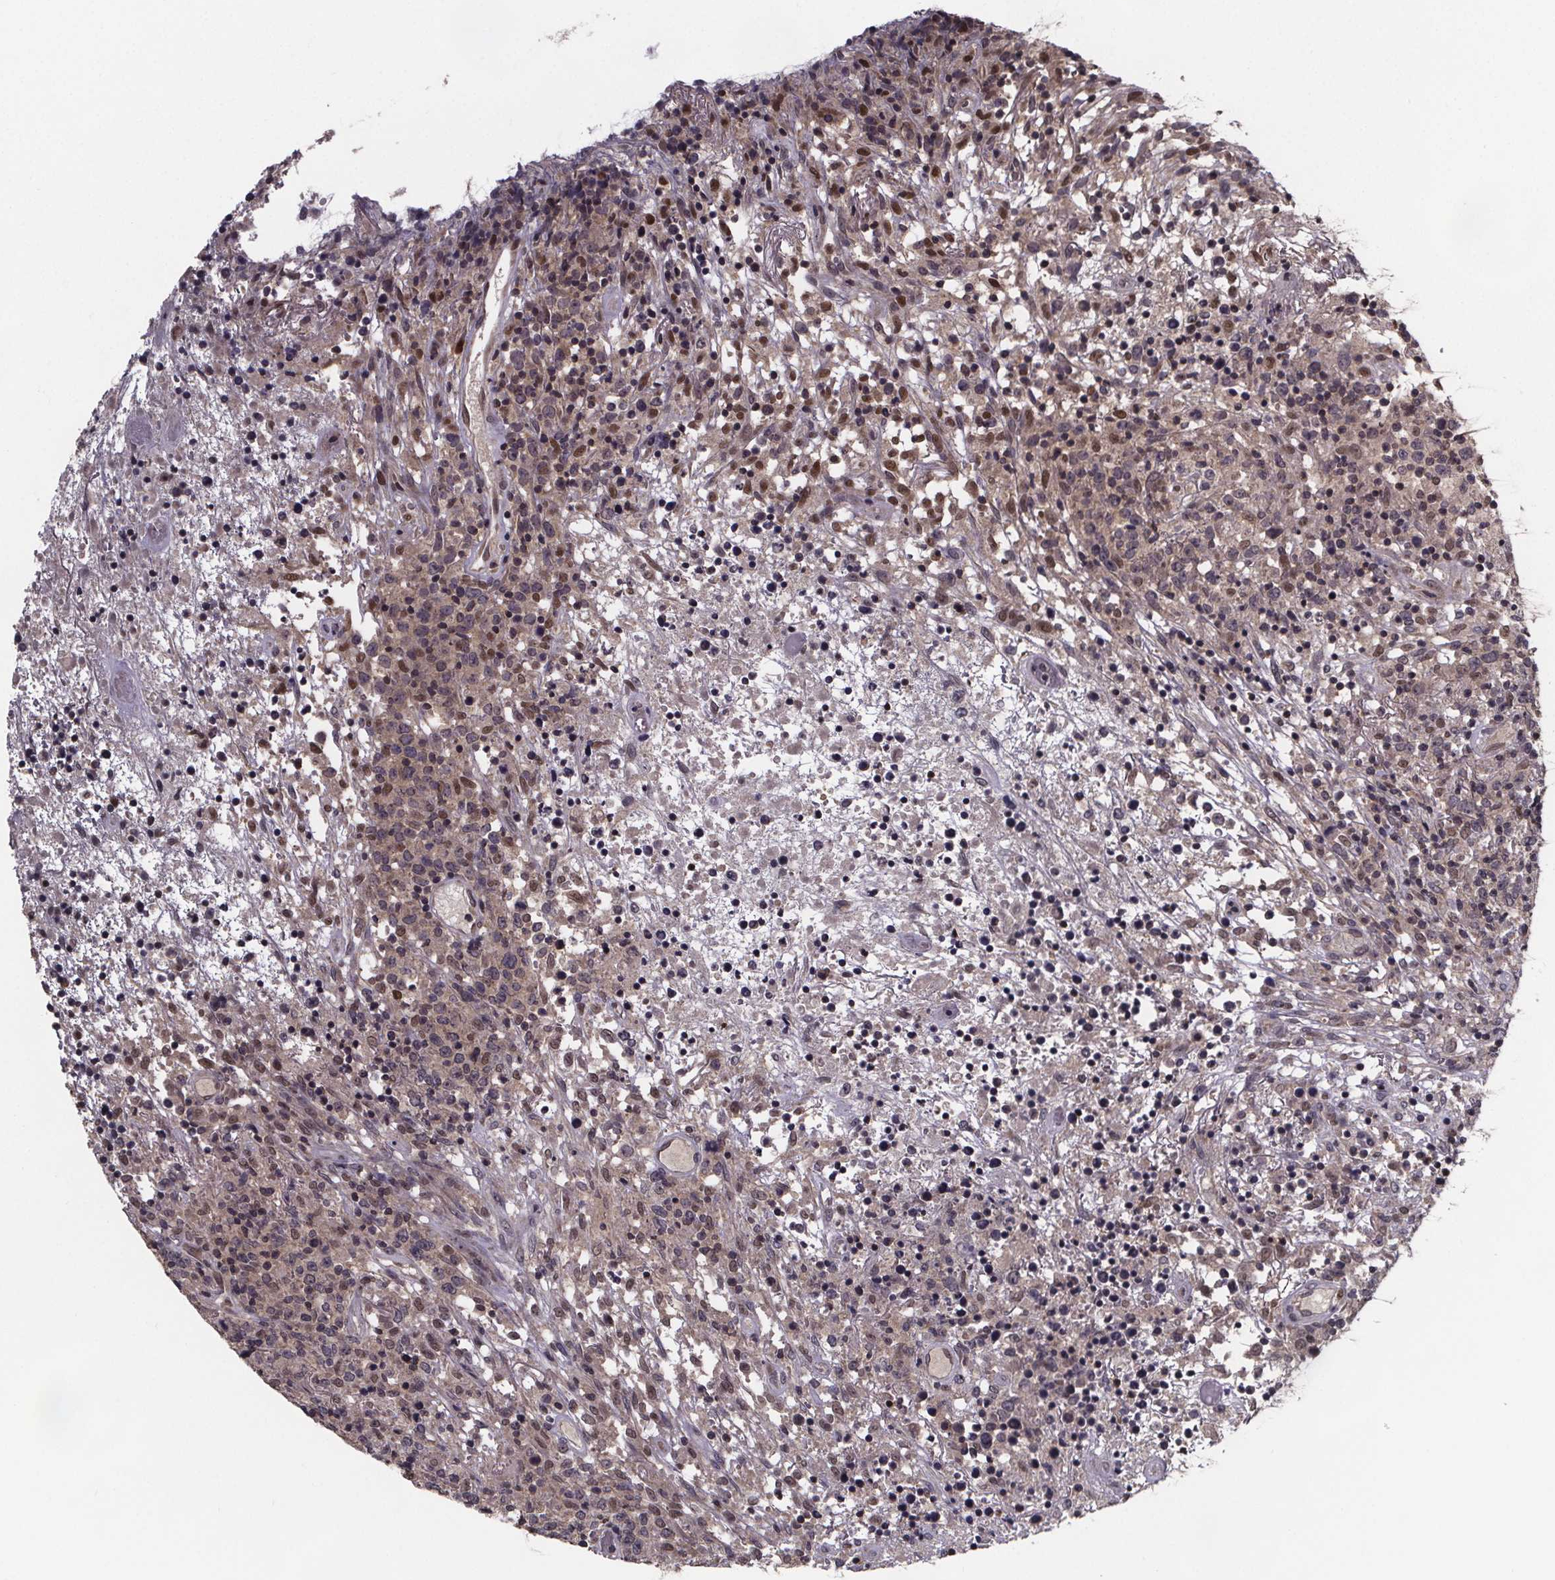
{"staining": {"intensity": "weak", "quantity": "25%-75%", "location": "nuclear"}, "tissue": "lymphoma", "cell_type": "Tumor cells", "image_type": "cancer", "snomed": [{"axis": "morphology", "description": "Malignant lymphoma, non-Hodgkin's type, High grade"}, {"axis": "topography", "description": "Lung"}], "caption": "IHC micrograph of neoplastic tissue: human malignant lymphoma, non-Hodgkin's type (high-grade) stained using immunohistochemistry (IHC) shows low levels of weak protein expression localized specifically in the nuclear of tumor cells, appearing as a nuclear brown color.", "gene": "FN3KRP", "patient": {"sex": "male", "age": 79}}